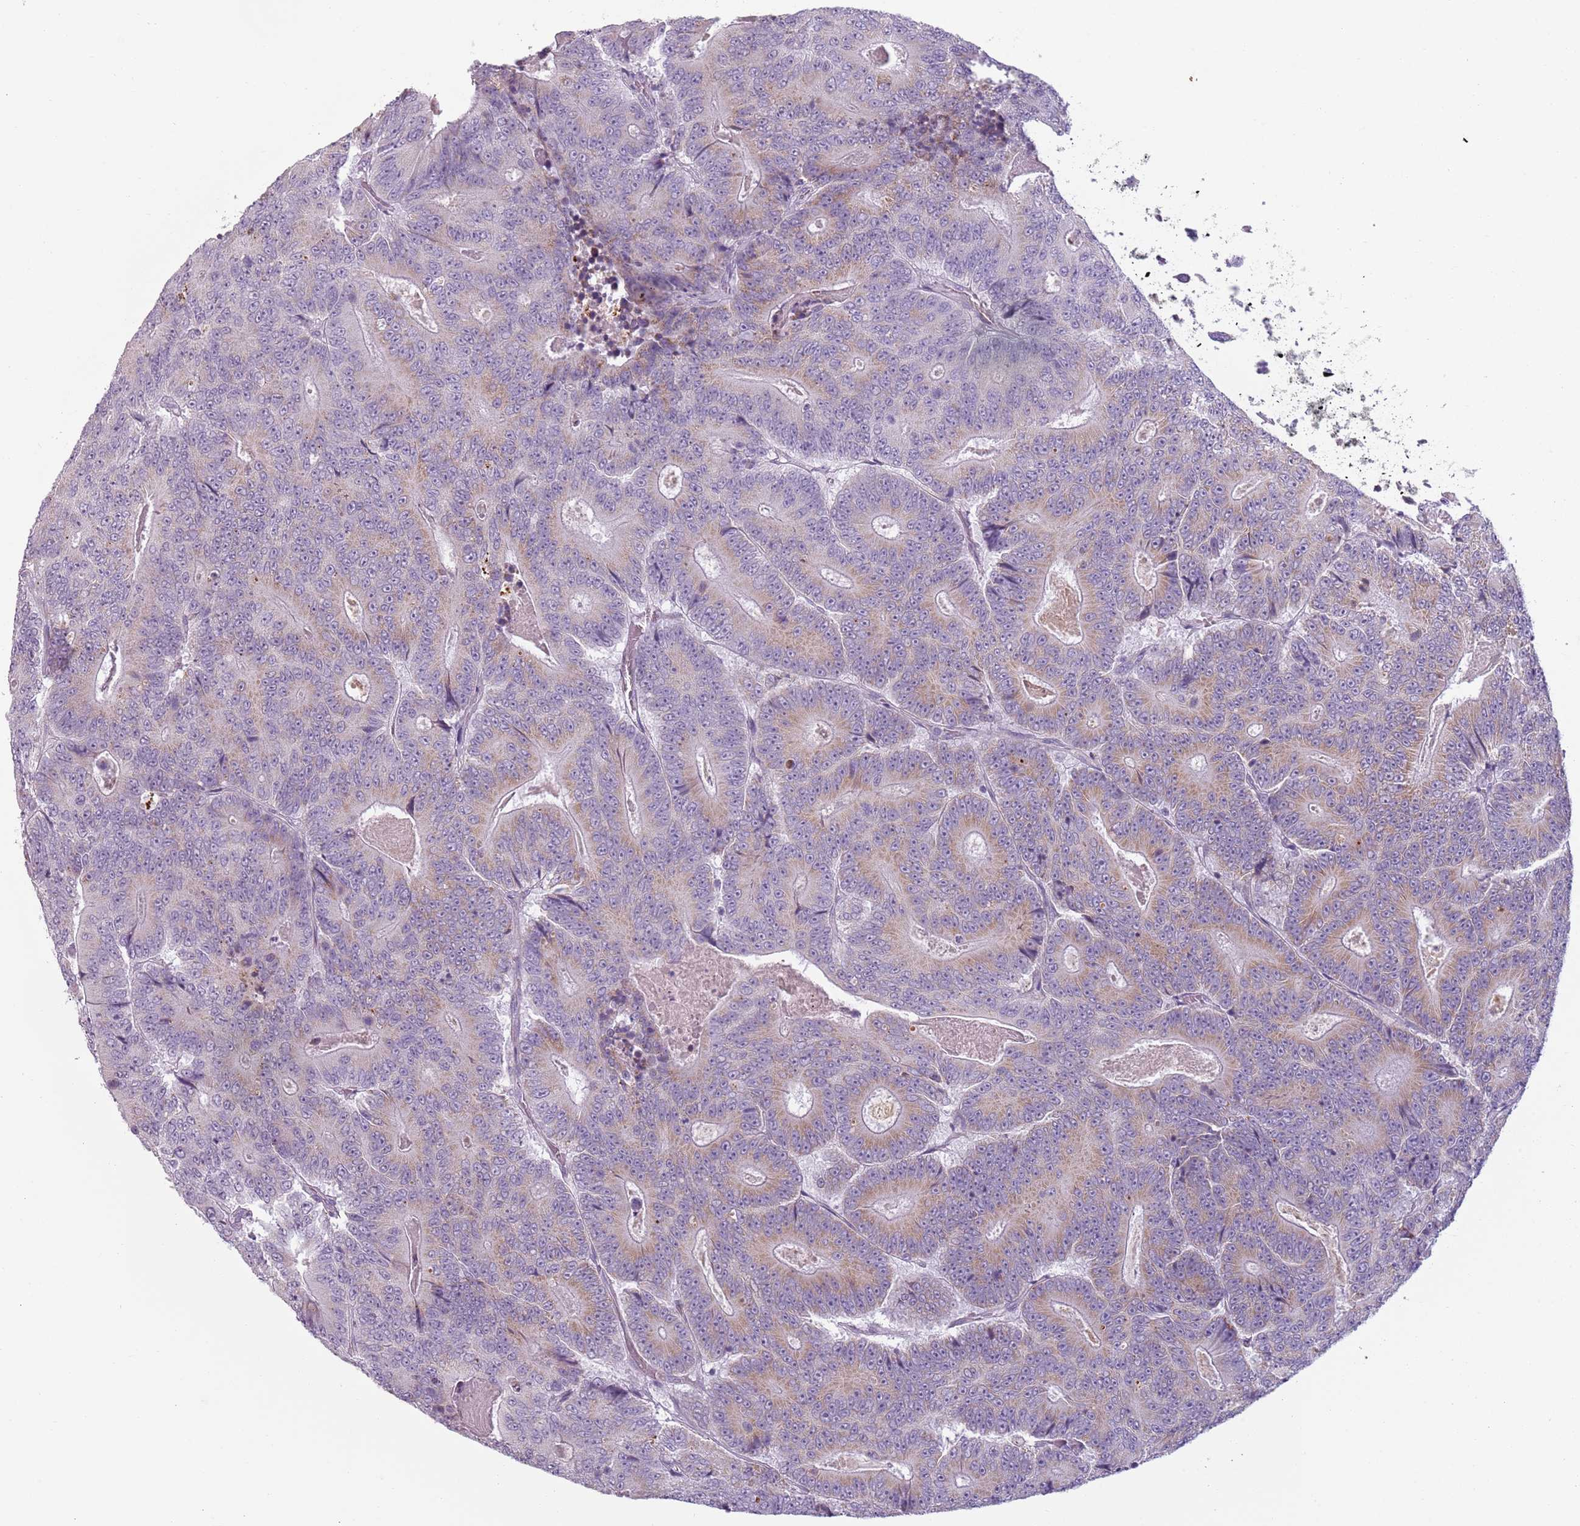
{"staining": {"intensity": "weak", "quantity": "25%-75%", "location": "cytoplasmic/membranous"}, "tissue": "colorectal cancer", "cell_type": "Tumor cells", "image_type": "cancer", "snomed": [{"axis": "morphology", "description": "Adenocarcinoma, NOS"}, {"axis": "topography", "description": "Colon"}], "caption": "Immunohistochemical staining of human colorectal cancer demonstrates low levels of weak cytoplasmic/membranous protein positivity in about 25%-75% of tumor cells. The protein of interest is stained brown, and the nuclei are stained in blue (DAB IHC with brightfield microscopy, high magnification).", "gene": "MEGF8", "patient": {"sex": "male", "age": 83}}